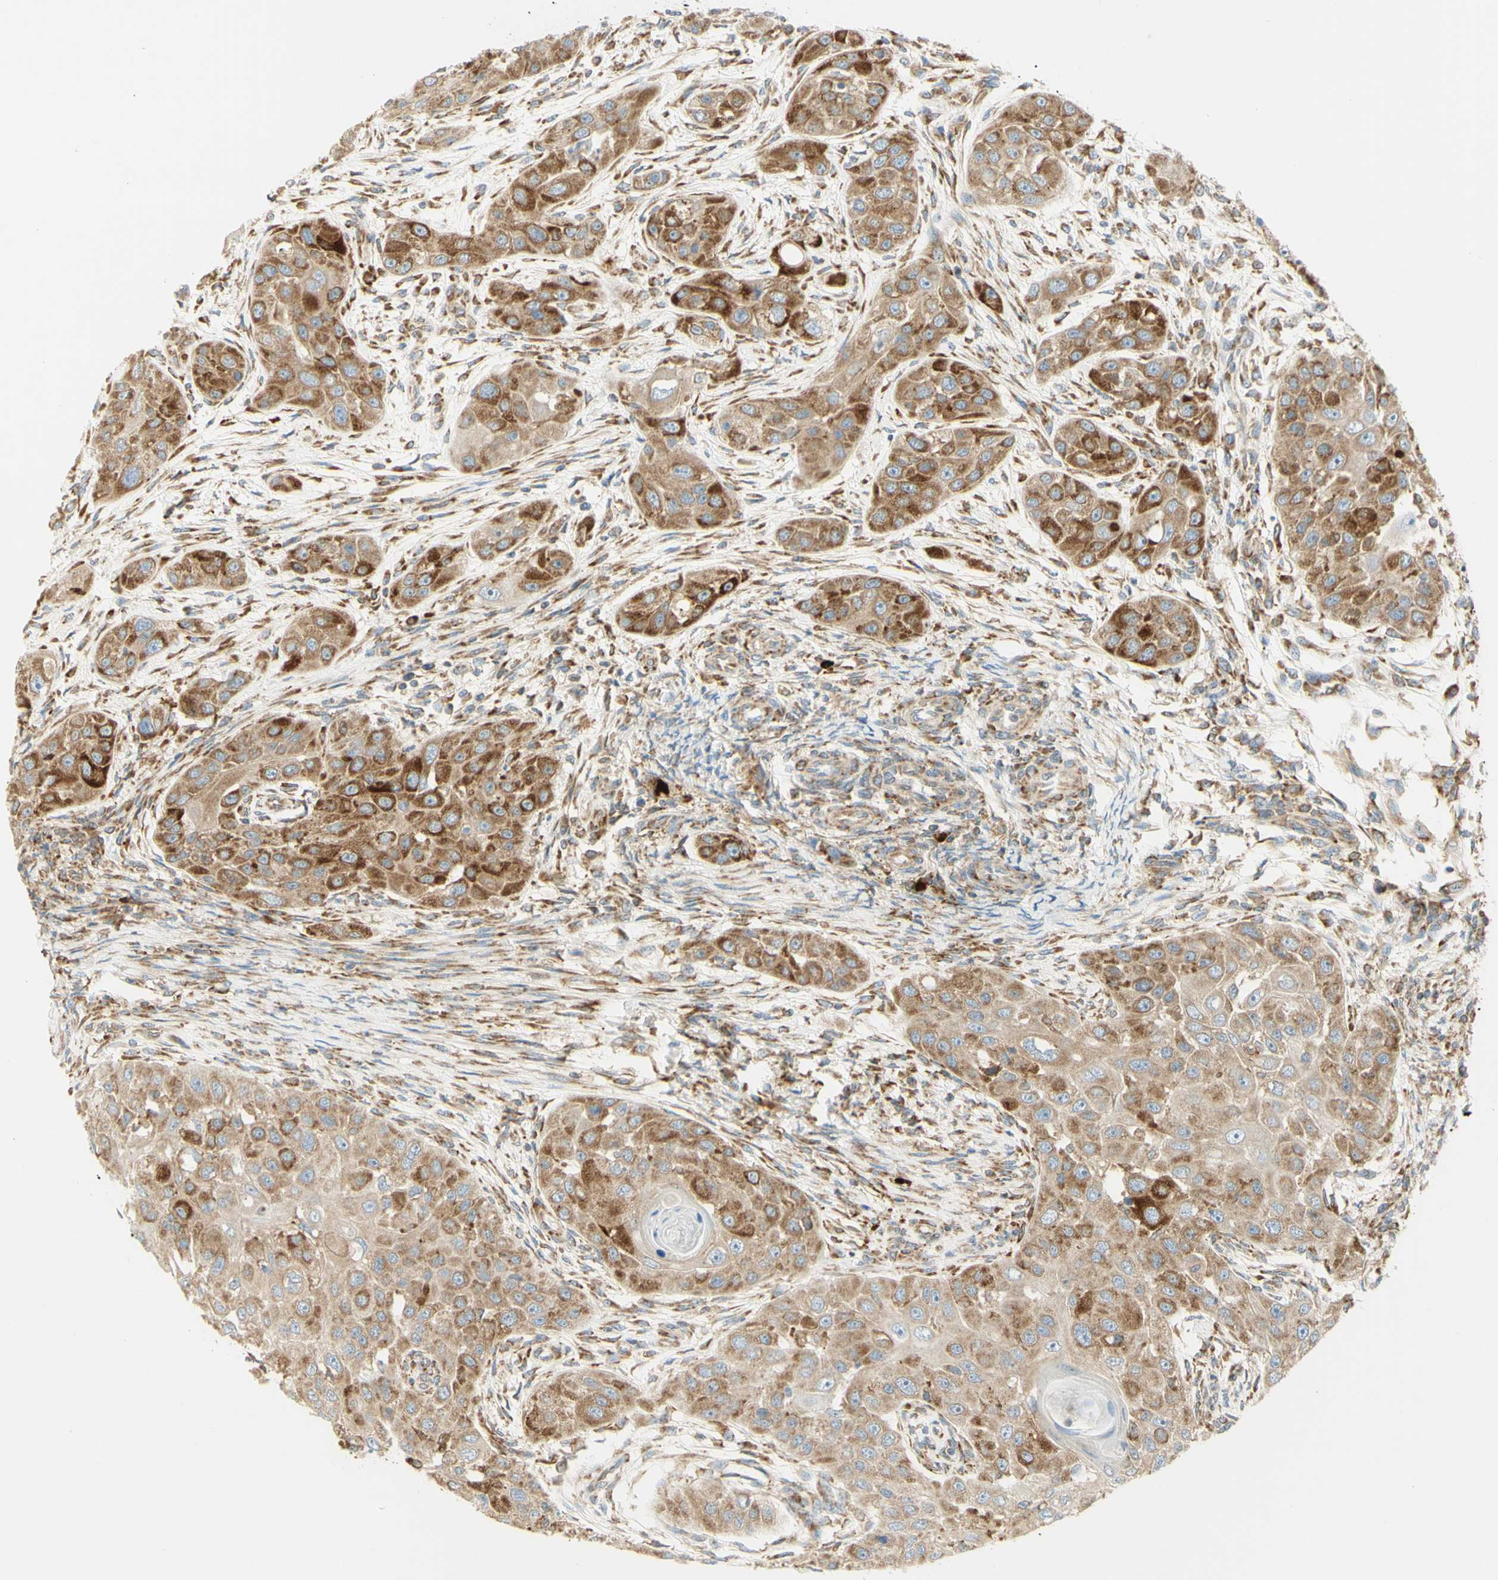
{"staining": {"intensity": "moderate", "quantity": ">75%", "location": "cytoplasmic/membranous"}, "tissue": "head and neck cancer", "cell_type": "Tumor cells", "image_type": "cancer", "snomed": [{"axis": "morphology", "description": "Normal tissue, NOS"}, {"axis": "morphology", "description": "Squamous cell carcinoma, NOS"}, {"axis": "topography", "description": "Skeletal muscle"}, {"axis": "topography", "description": "Head-Neck"}], "caption": "Immunohistochemistry (IHC) of human squamous cell carcinoma (head and neck) exhibits medium levels of moderate cytoplasmic/membranous expression in approximately >75% of tumor cells.", "gene": "MANF", "patient": {"sex": "male", "age": 51}}